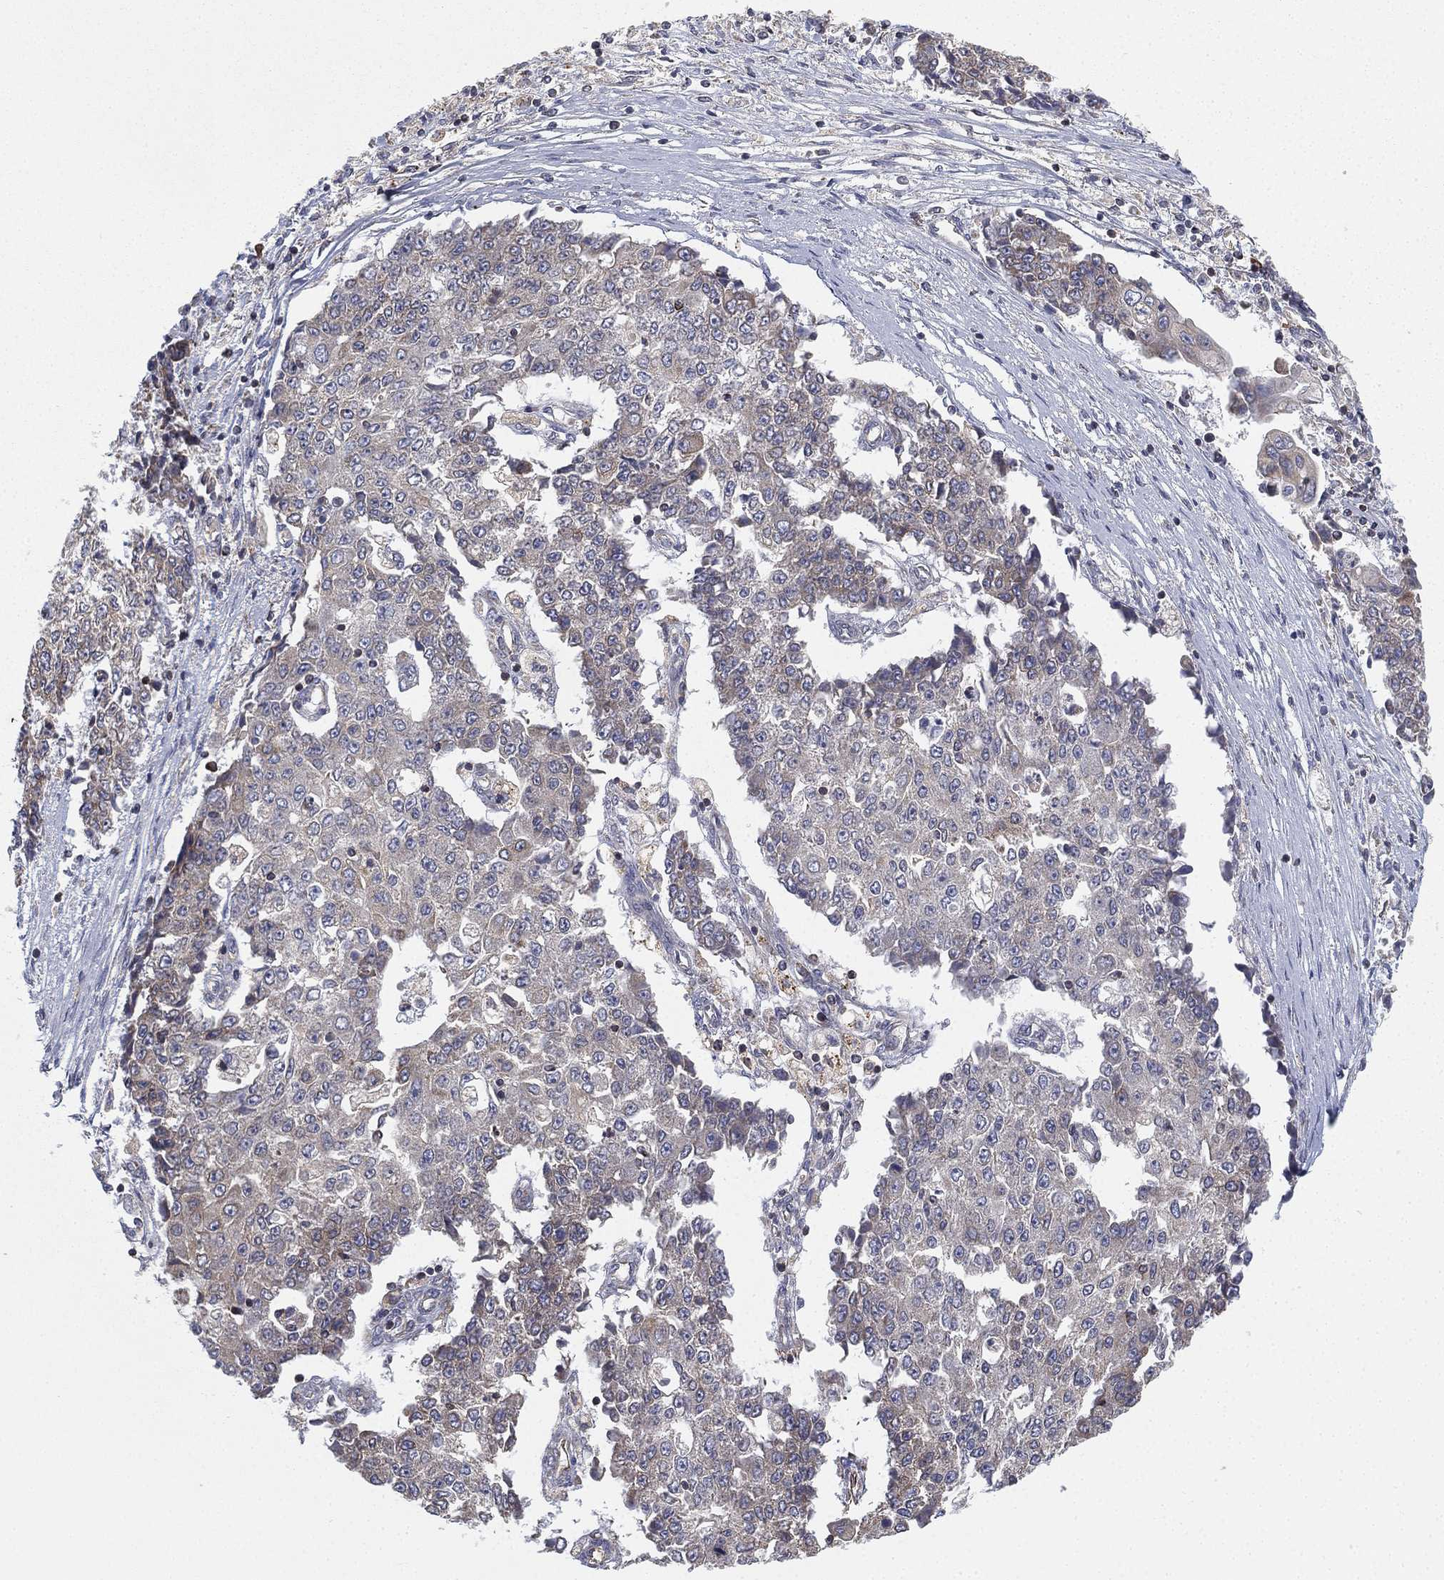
{"staining": {"intensity": "weak", "quantity": "25%-75%", "location": "cytoplasmic/membranous"}, "tissue": "ovarian cancer", "cell_type": "Tumor cells", "image_type": "cancer", "snomed": [{"axis": "morphology", "description": "Carcinoma, endometroid"}, {"axis": "topography", "description": "Ovary"}], "caption": "High-power microscopy captured an immunohistochemistry photomicrograph of ovarian endometroid carcinoma, revealing weak cytoplasmic/membranous staining in about 25%-75% of tumor cells. (DAB (3,3'-diaminobenzidine) = brown stain, brightfield microscopy at high magnification).", "gene": "CYB5B", "patient": {"sex": "female", "age": 42}}